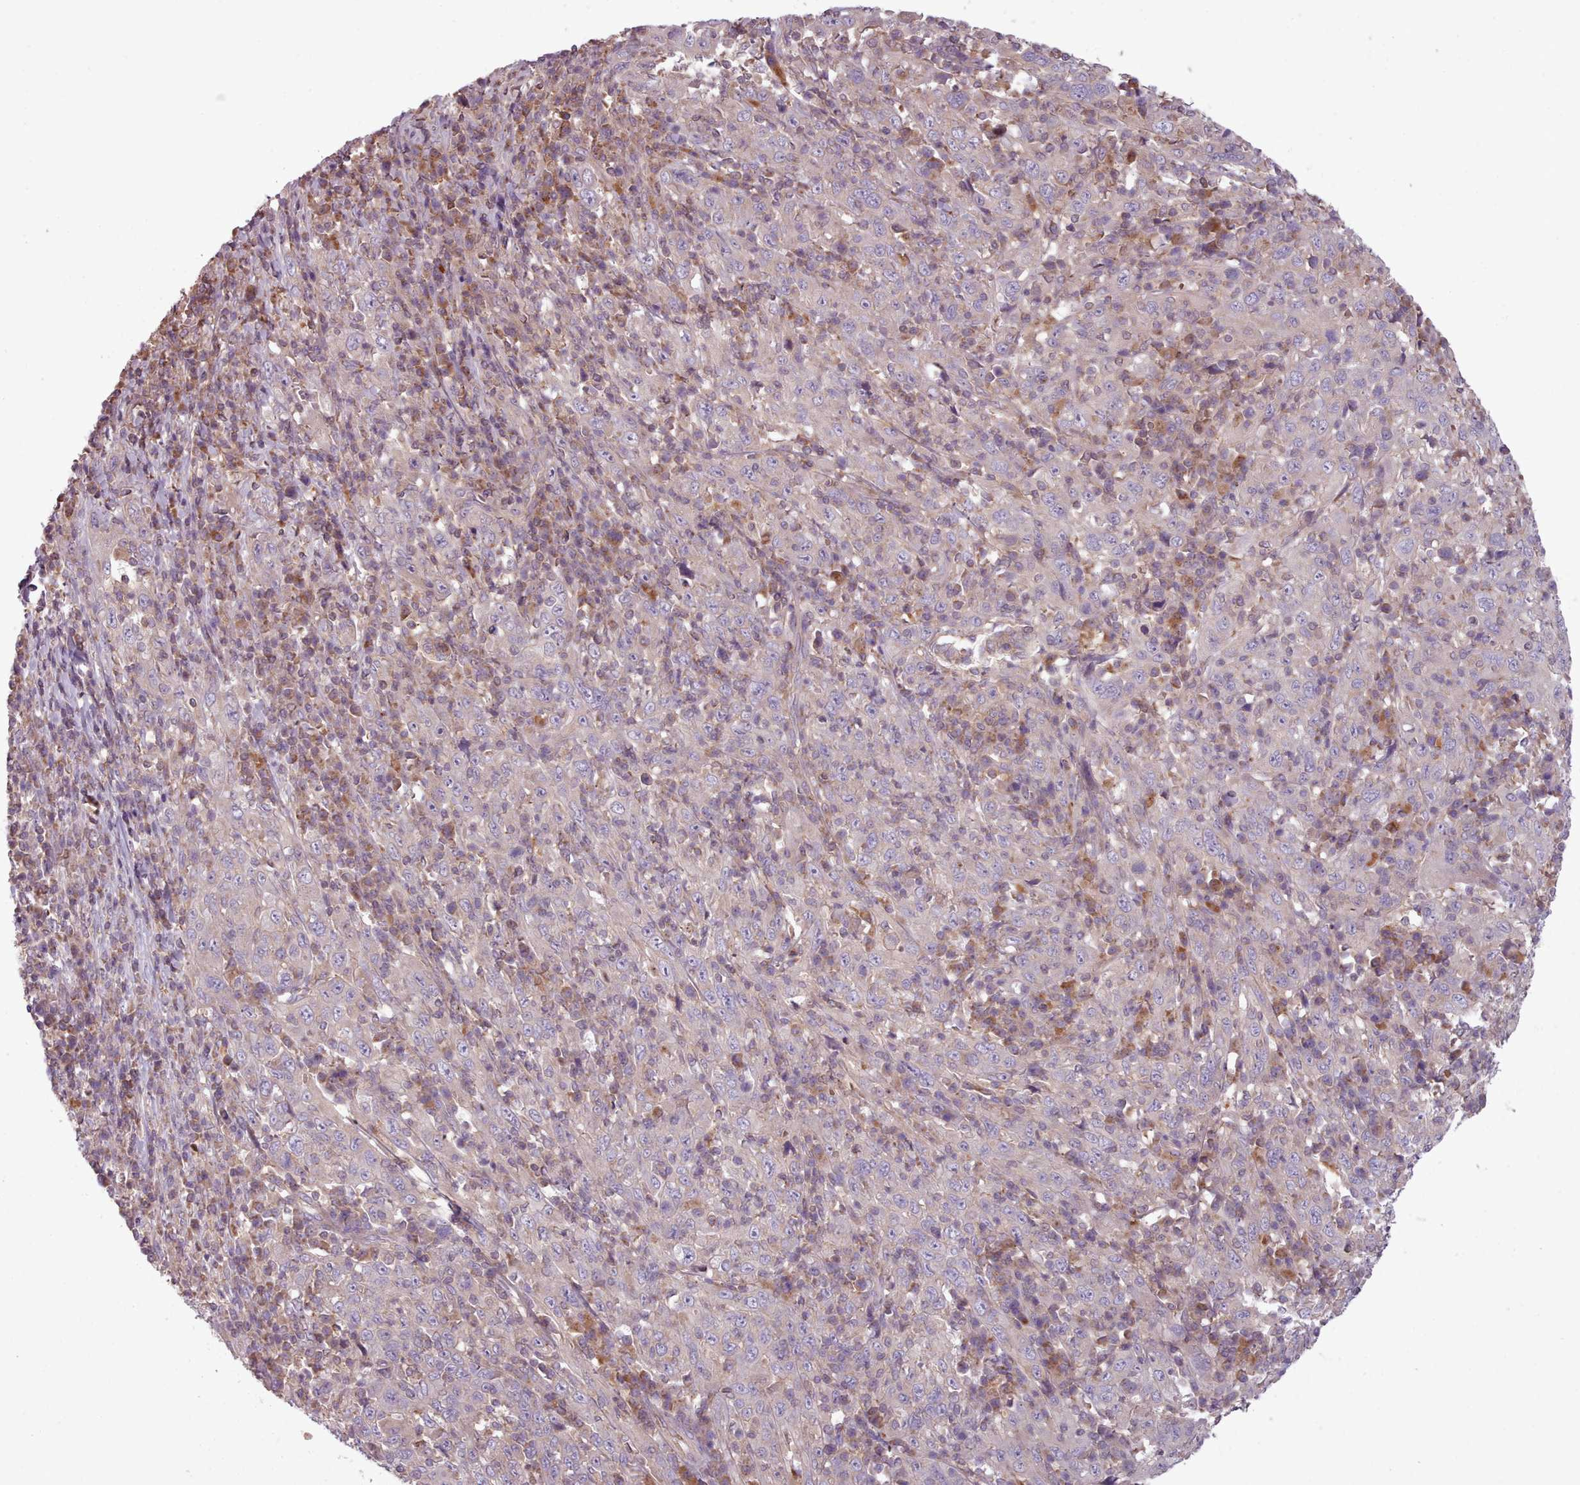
{"staining": {"intensity": "negative", "quantity": "none", "location": "none"}, "tissue": "cervical cancer", "cell_type": "Tumor cells", "image_type": "cancer", "snomed": [{"axis": "morphology", "description": "Squamous cell carcinoma, NOS"}, {"axis": "topography", "description": "Cervix"}], "caption": "IHC micrograph of neoplastic tissue: cervical cancer stained with DAB exhibits no significant protein staining in tumor cells. (Immunohistochemistry (ihc), brightfield microscopy, high magnification).", "gene": "NT5DC2", "patient": {"sex": "female", "age": 46}}